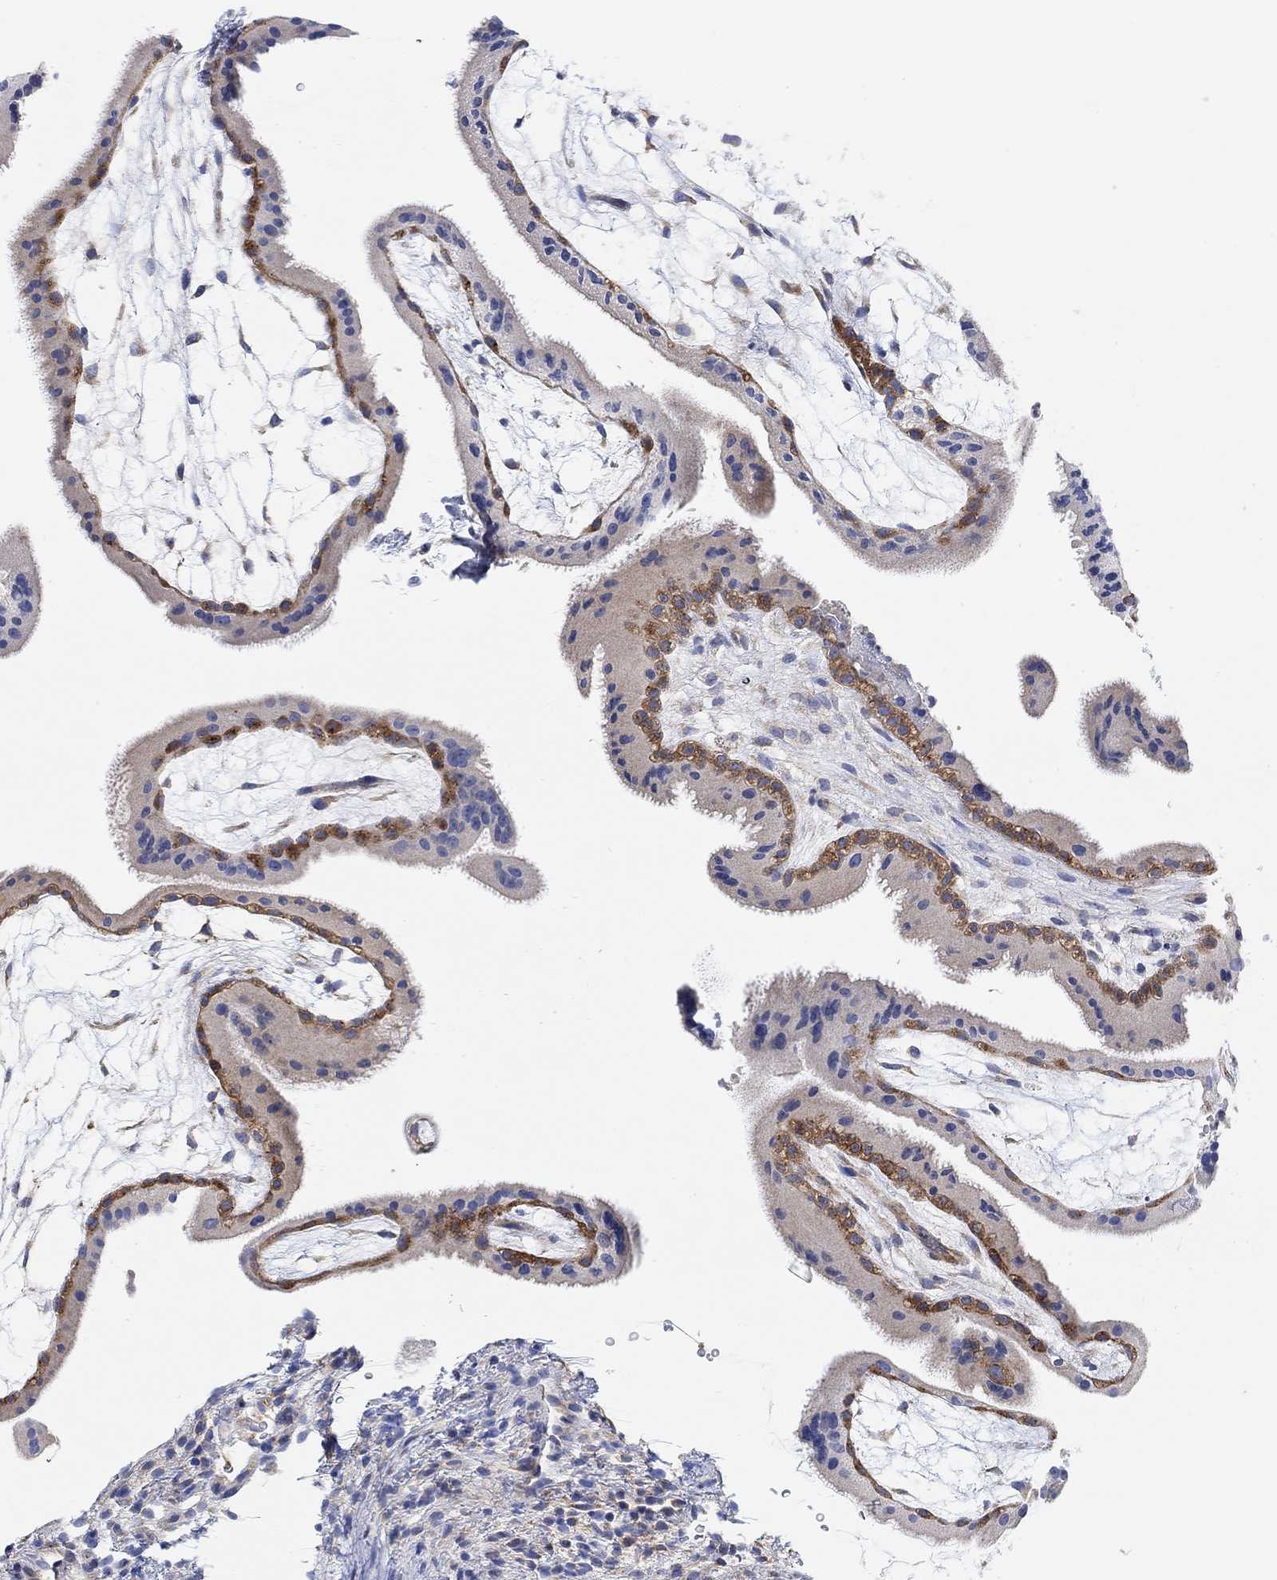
{"staining": {"intensity": "weak", "quantity": "25%-75%", "location": "cytoplasmic/membranous"}, "tissue": "placenta", "cell_type": "Decidual cells", "image_type": "normal", "snomed": [{"axis": "morphology", "description": "Normal tissue, NOS"}, {"axis": "topography", "description": "Placenta"}], "caption": "A low amount of weak cytoplasmic/membranous positivity is present in approximately 25%-75% of decidual cells in normal placenta. The staining was performed using DAB to visualize the protein expression in brown, while the nuclei were stained in blue with hematoxylin (Magnification: 20x).", "gene": "RGS1", "patient": {"sex": "female", "age": 19}}